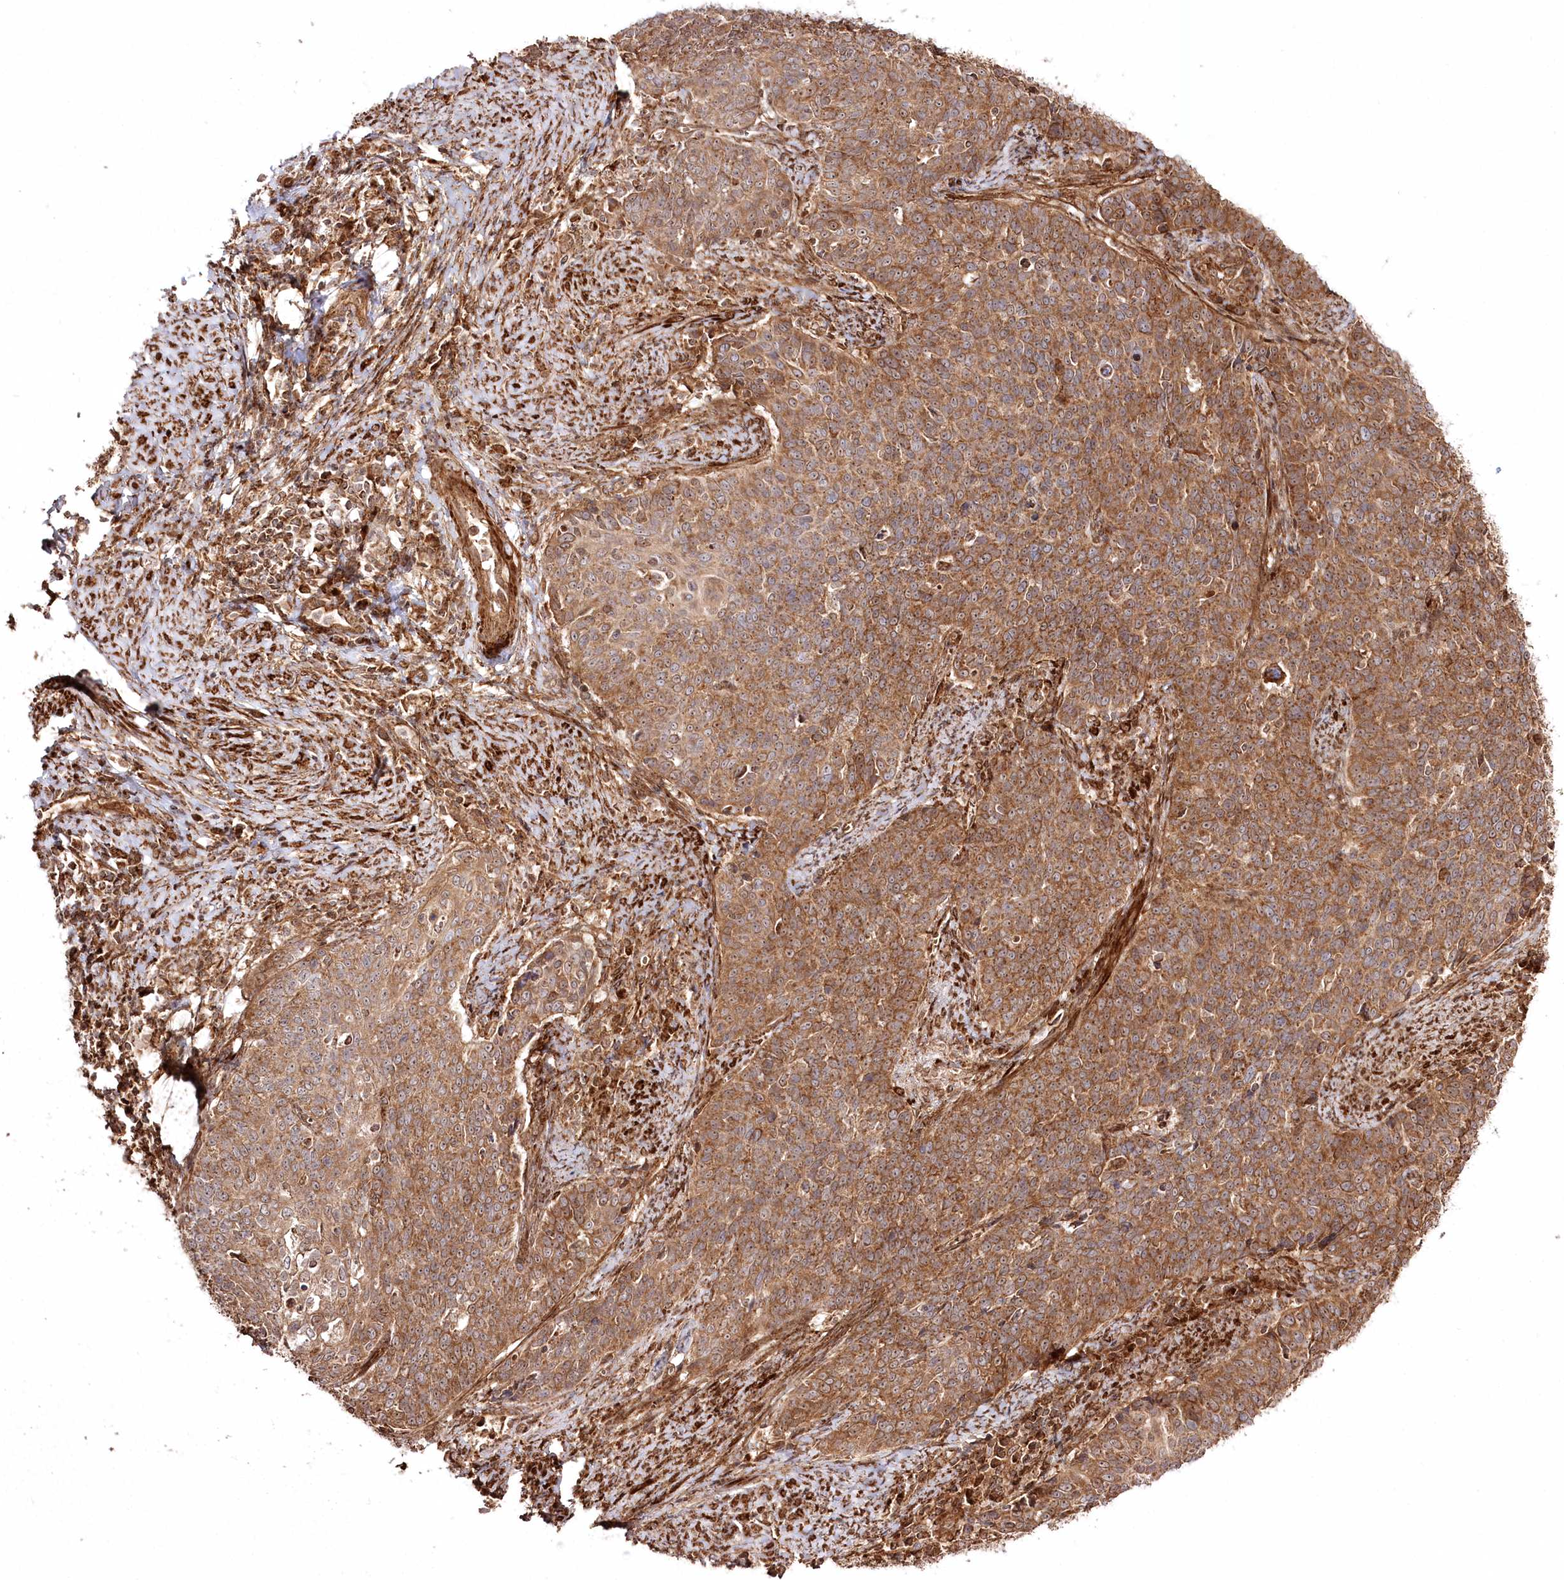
{"staining": {"intensity": "moderate", "quantity": ">75%", "location": "cytoplasmic/membranous"}, "tissue": "cervical cancer", "cell_type": "Tumor cells", "image_type": "cancer", "snomed": [{"axis": "morphology", "description": "Squamous cell carcinoma, NOS"}, {"axis": "topography", "description": "Cervix"}], "caption": "Cervical cancer (squamous cell carcinoma) stained with DAB (3,3'-diaminobenzidine) immunohistochemistry displays medium levels of moderate cytoplasmic/membranous expression in about >75% of tumor cells.", "gene": "REXO2", "patient": {"sex": "female", "age": 39}}